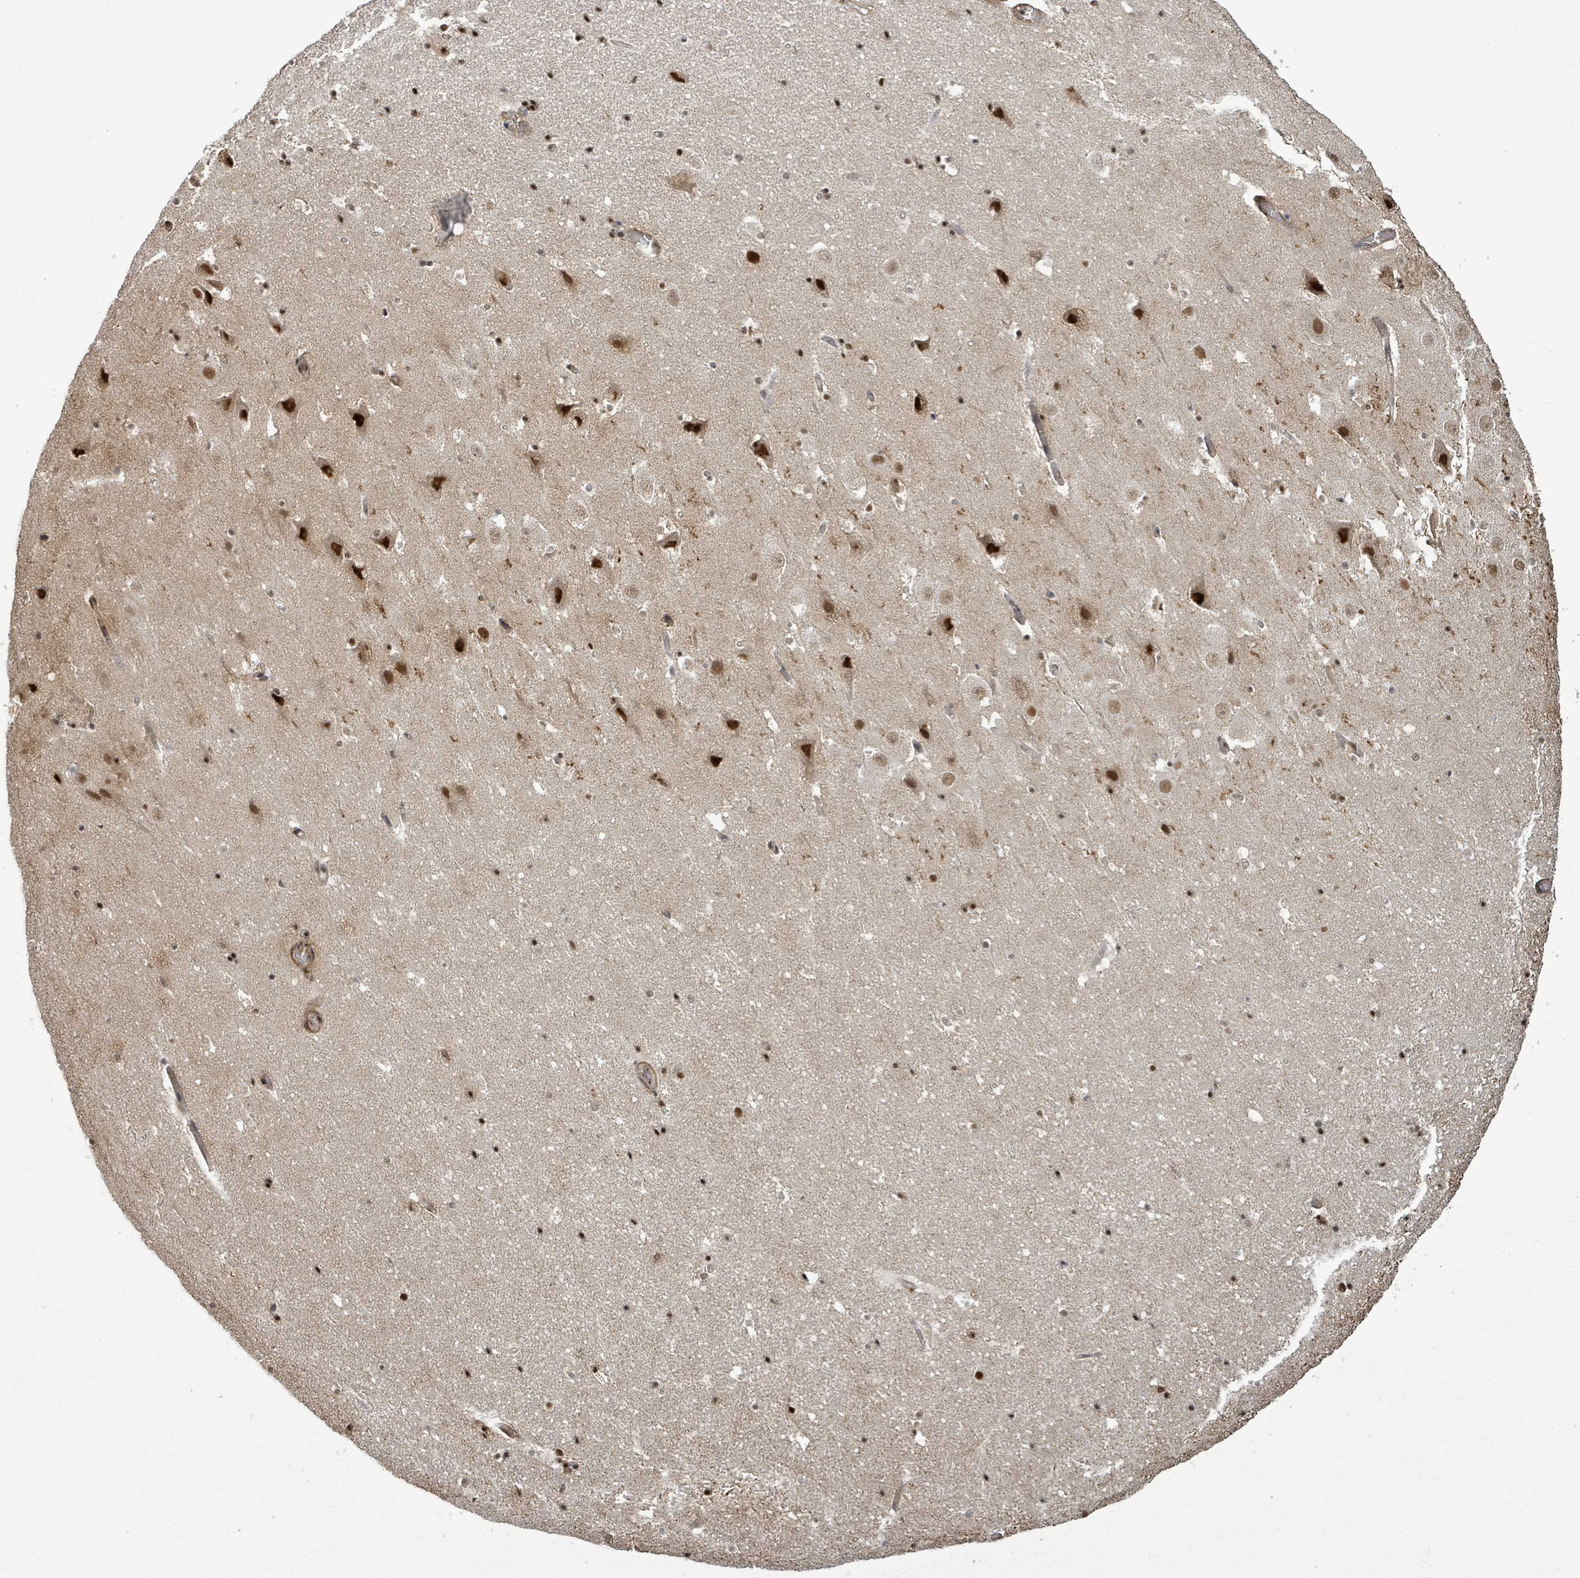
{"staining": {"intensity": "moderate", "quantity": "<25%", "location": "nuclear"}, "tissue": "hippocampus", "cell_type": "Glial cells", "image_type": "normal", "snomed": [{"axis": "morphology", "description": "Normal tissue, NOS"}, {"axis": "topography", "description": "Hippocampus"}], "caption": "IHC image of benign human hippocampus stained for a protein (brown), which exhibits low levels of moderate nuclear staining in about <25% of glial cells.", "gene": "PATZ1", "patient": {"sex": "male", "age": 37}}